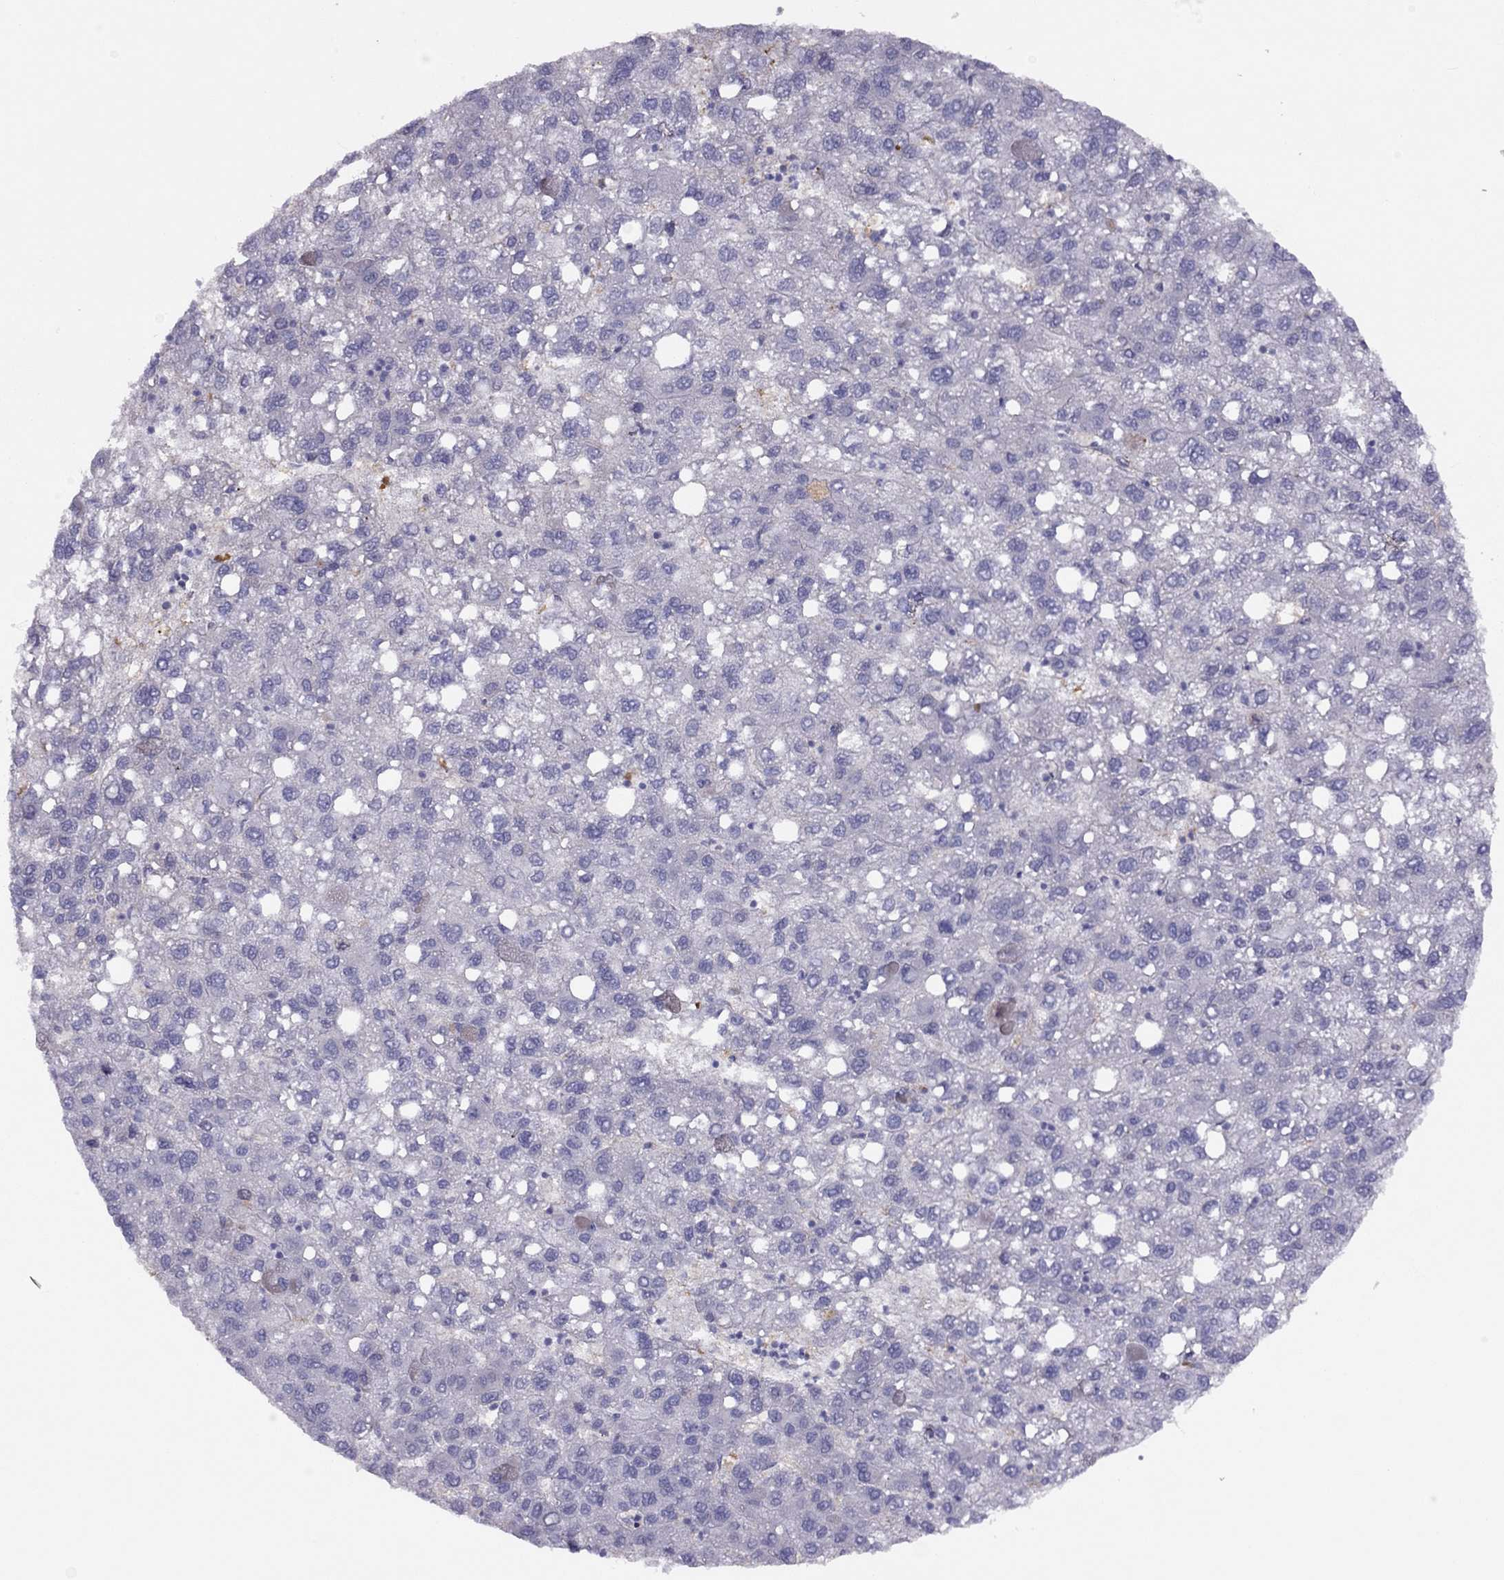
{"staining": {"intensity": "negative", "quantity": "none", "location": "none"}, "tissue": "liver cancer", "cell_type": "Tumor cells", "image_type": "cancer", "snomed": [{"axis": "morphology", "description": "Carcinoma, Hepatocellular, NOS"}, {"axis": "topography", "description": "Liver"}], "caption": "Immunohistochemistry of human liver hepatocellular carcinoma reveals no positivity in tumor cells.", "gene": "RHD", "patient": {"sex": "female", "age": 82}}